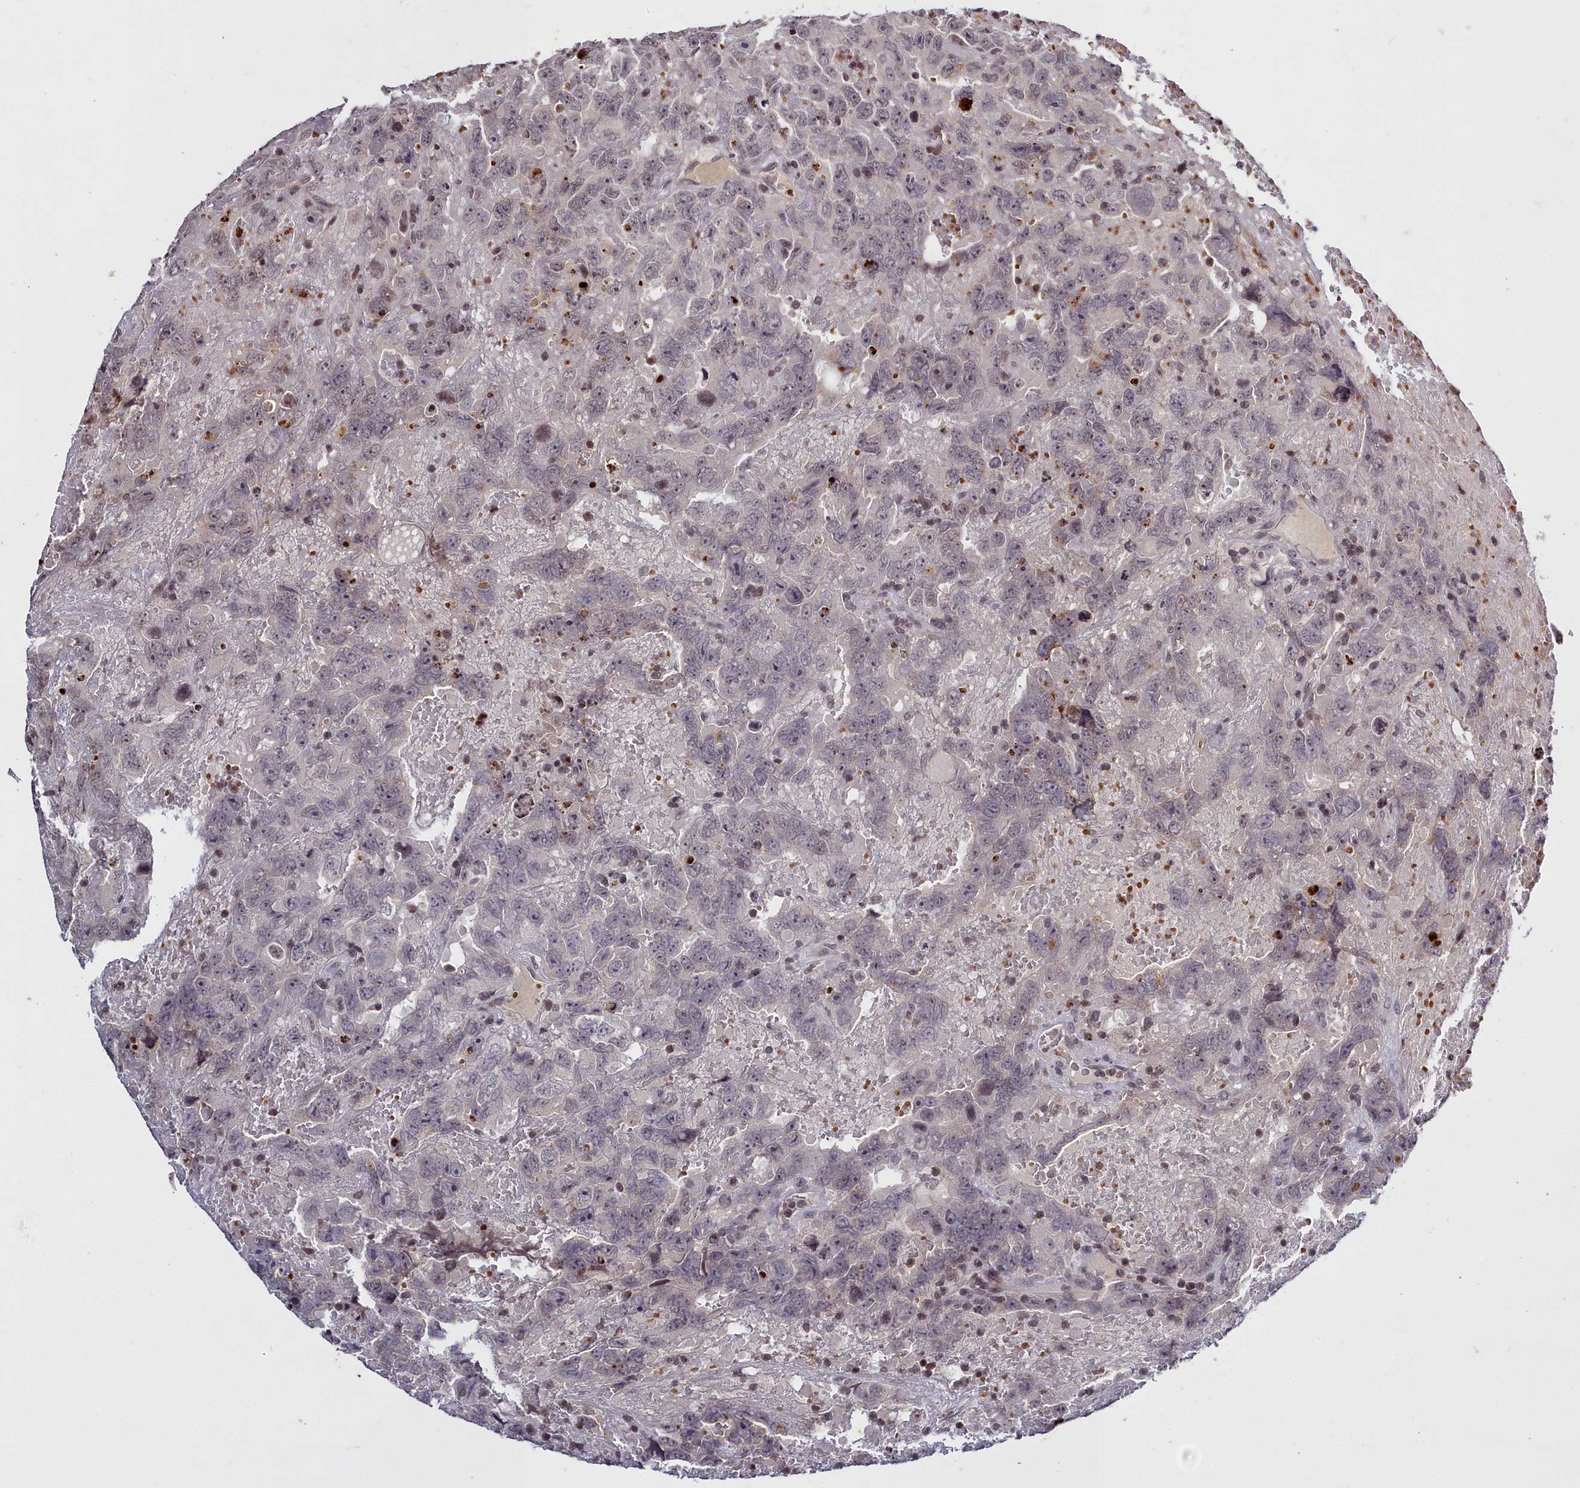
{"staining": {"intensity": "moderate", "quantity": "<25%", "location": "cytoplasmic/membranous"}, "tissue": "testis cancer", "cell_type": "Tumor cells", "image_type": "cancer", "snomed": [{"axis": "morphology", "description": "Carcinoma, Embryonal, NOS"}, {"axis": "topography", "description": "Testis"}], "caption": "IHC image of human testis cancer (embryonal carcinoma) stained for a protein (brown), which shows low levels of moderate cytoplasmic/membranous expression in approximately <25% of tumor cells.", "gene": "FZD4", "patient": {"sex": "male", "age": 45}}